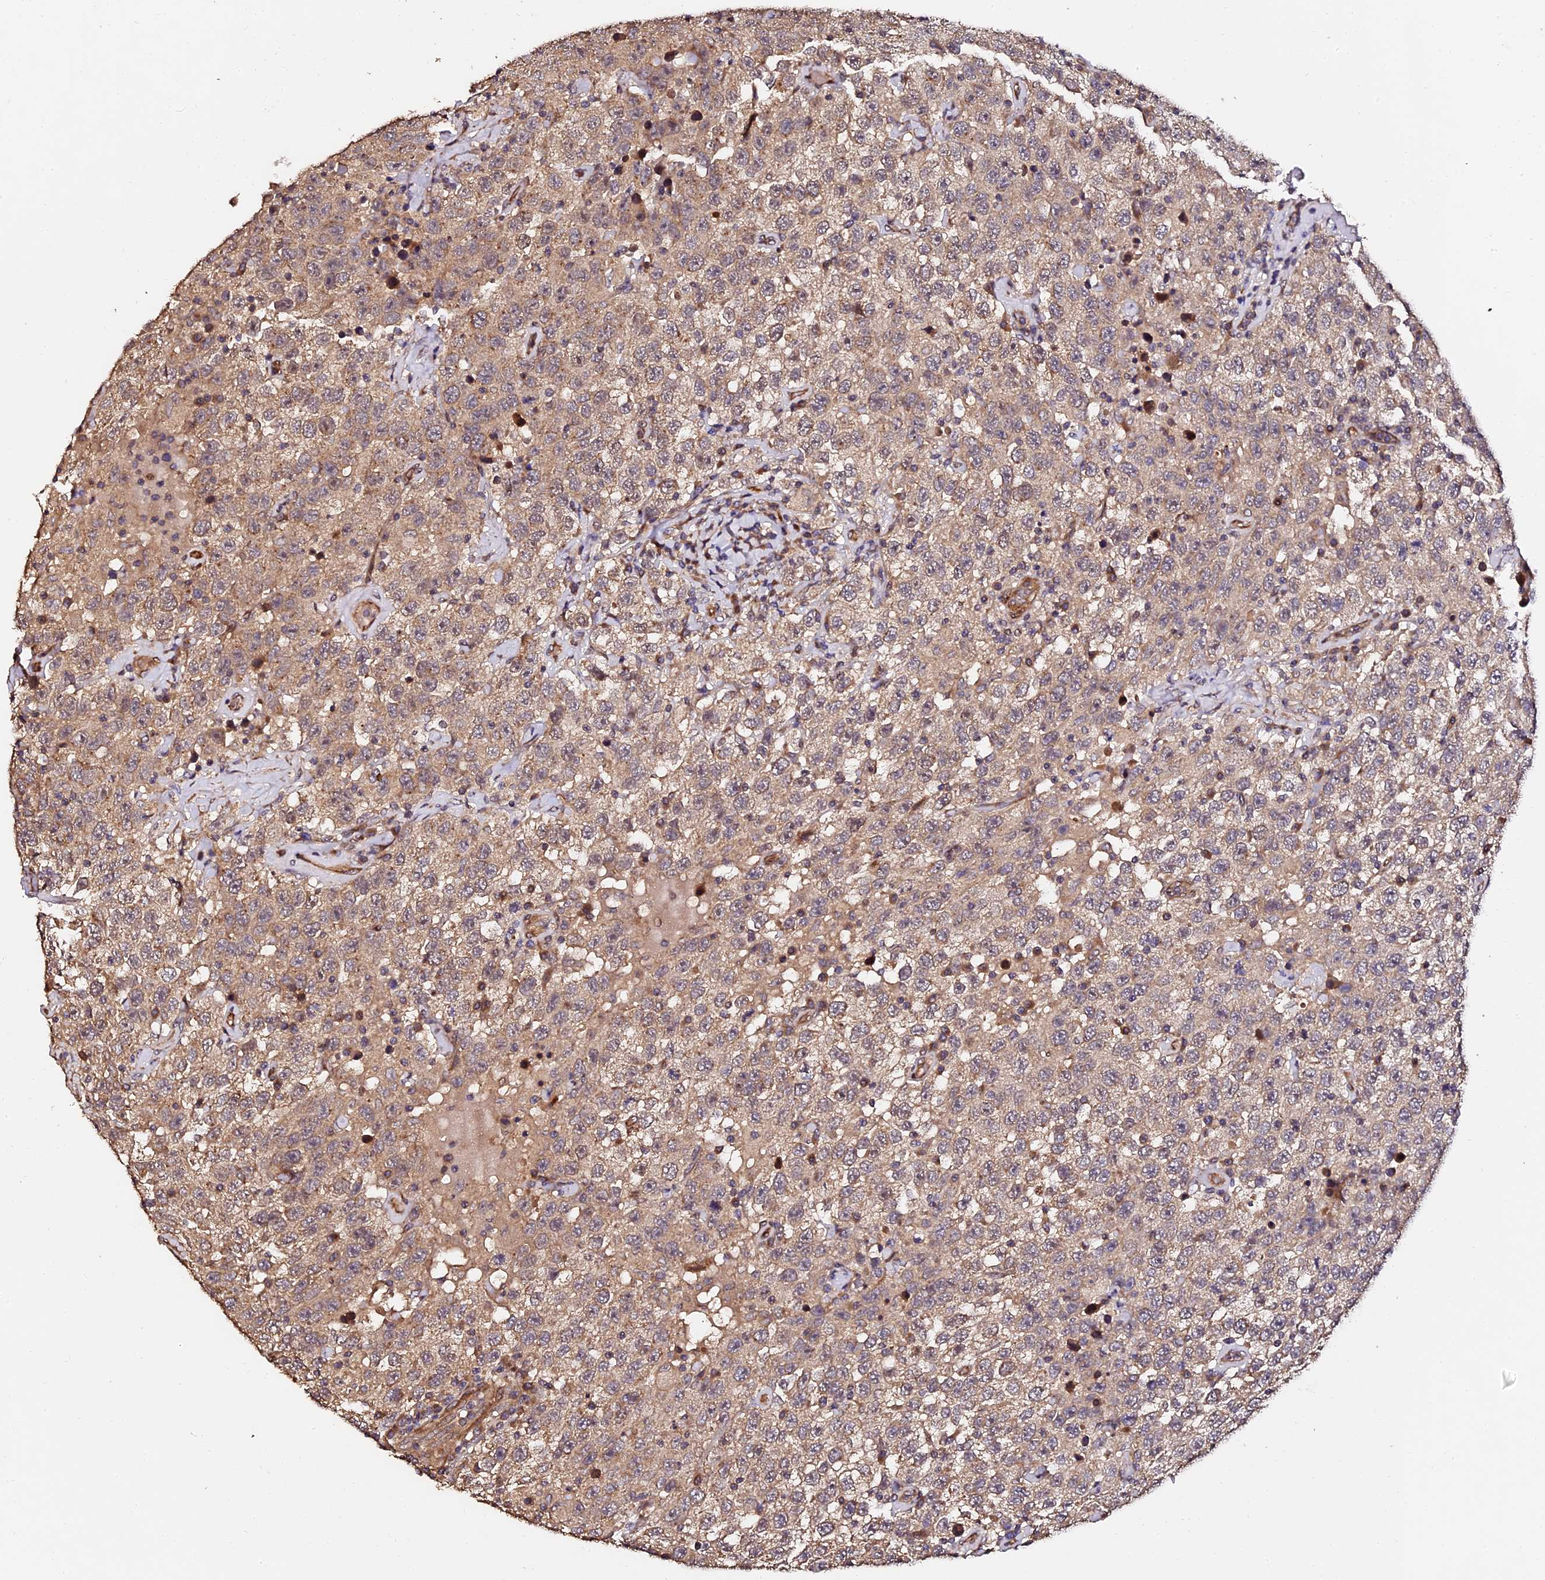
{"staining": {"intensity": "weak", "quantity": ">75%", "location": "cytoplasmic/membranous"}, "tissue": "testis cancer", "cell_type": "Tumor cells", "image_type": "cancer", "snomed": [{"axis": "morphology", "description": "Seminoma, NOS"}, {"axis": "topography", "description": "Testis"}], "caption": "The immunohistochemical stain shows weak cytoplasmic/membranous staining in tumor cells of testis cancer (seminoma) tissue. (DAB (3,3'-diaminobenzidine) = brown stain, brightfield microscopy at high magnification).", "gene": "TDO2", "patient": {"sex": "male", "age": 41}}